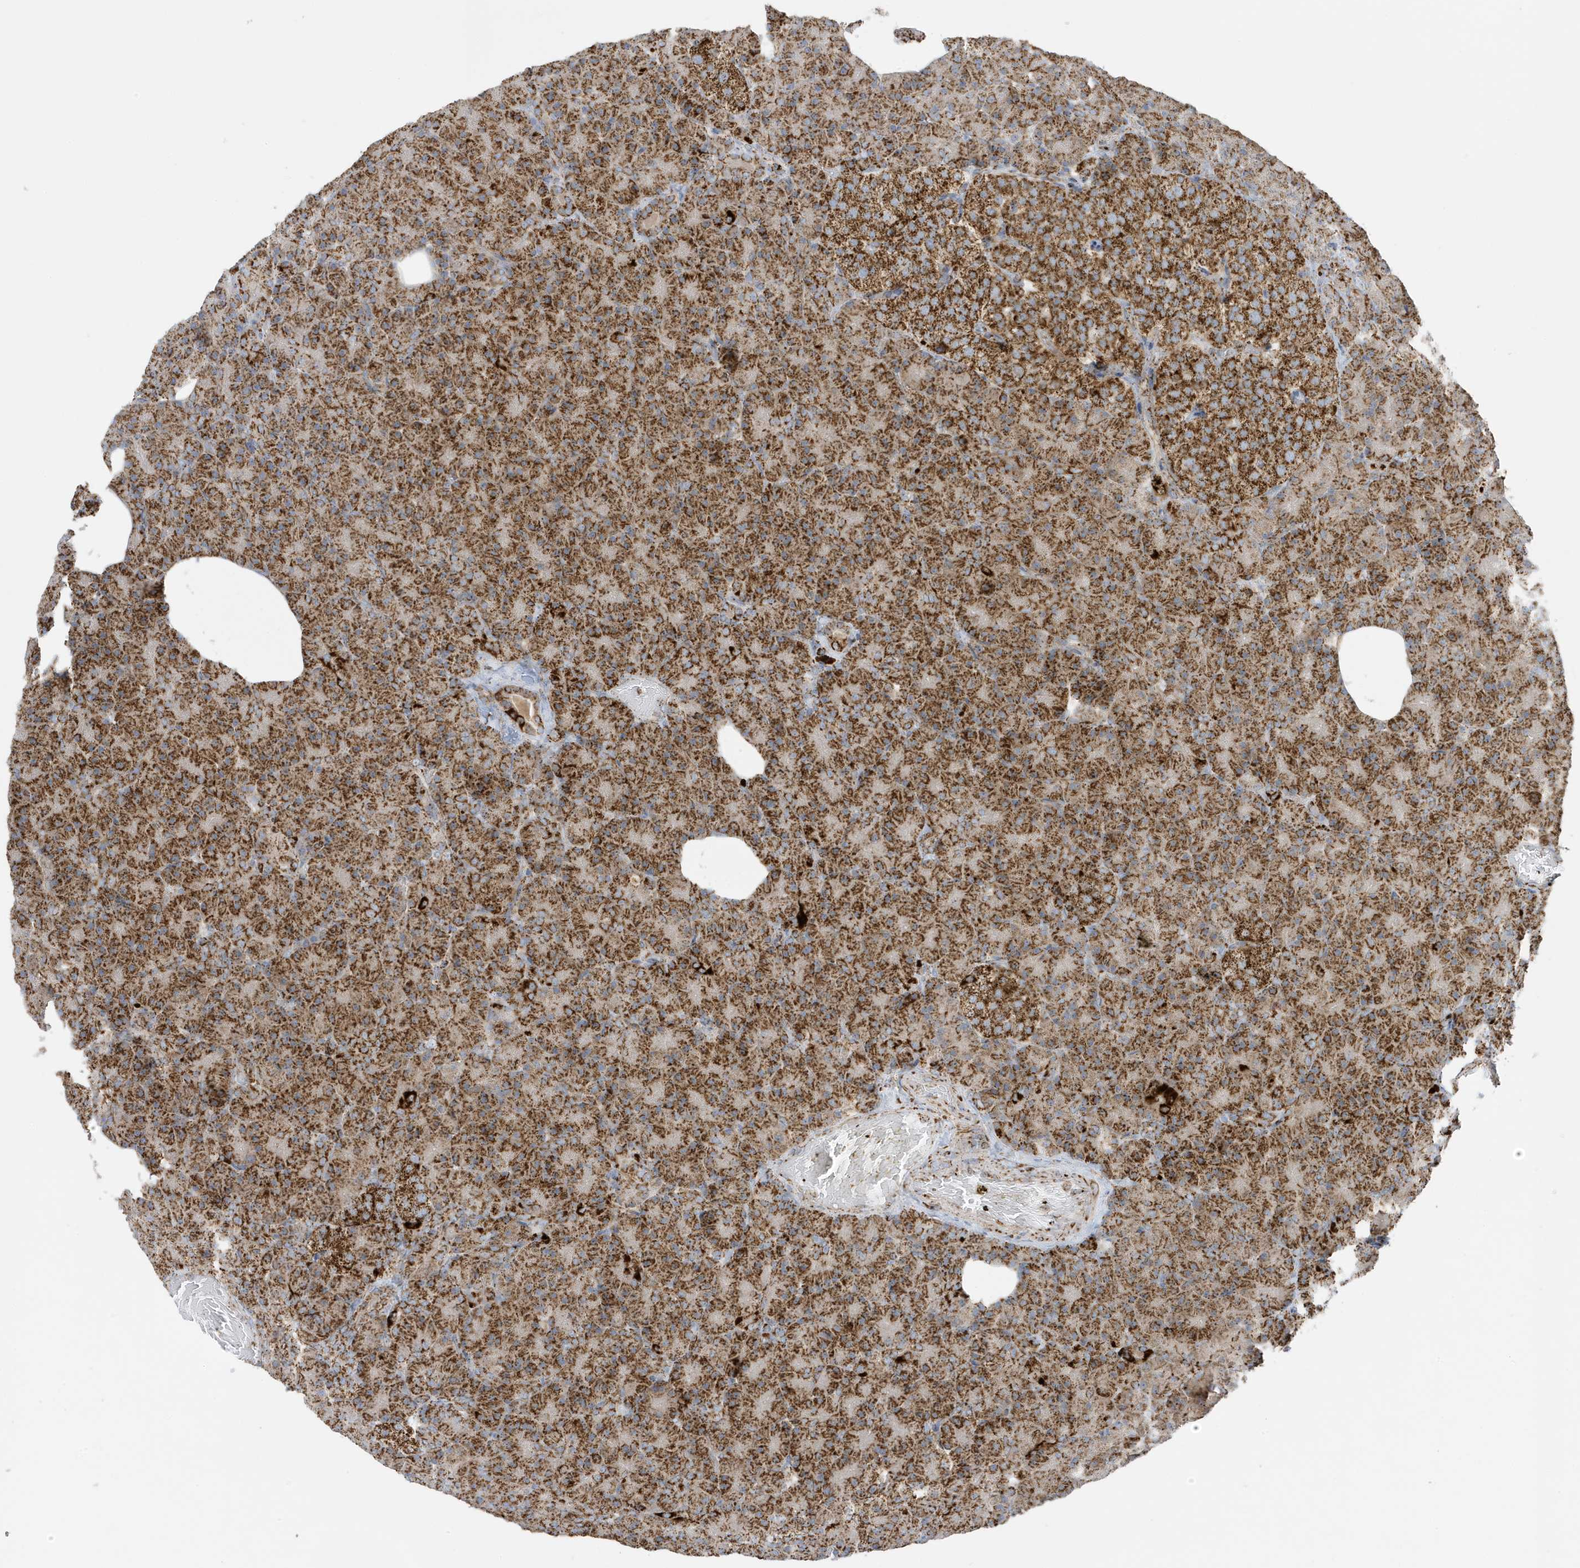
{"staining": {"intensity": "strong", "quantity": ">75%", "location": "cytoplasmic/membranous"}, "tissue": "pancreas", "cell_type": "Exocrine glandular cells", "image_type": "normal", "snomed": [{"axis": "morphology", "description": "Normal tissue, NOS"}, {"axis": "topography", "description": "Pancreas"}], "caption": "Immunohistochemistry (IHC) image of unremarkable pancreas: human pancreas stained using IHC exhibits high levels of strong protein expression localized specifically in the cytoplasmic/membranous of exocrine glandular cells, appearing as a cytoplasmic/membranous brown color.", "gene": "ATP5ME", "patient": {"sex": "female", "age": 43}}